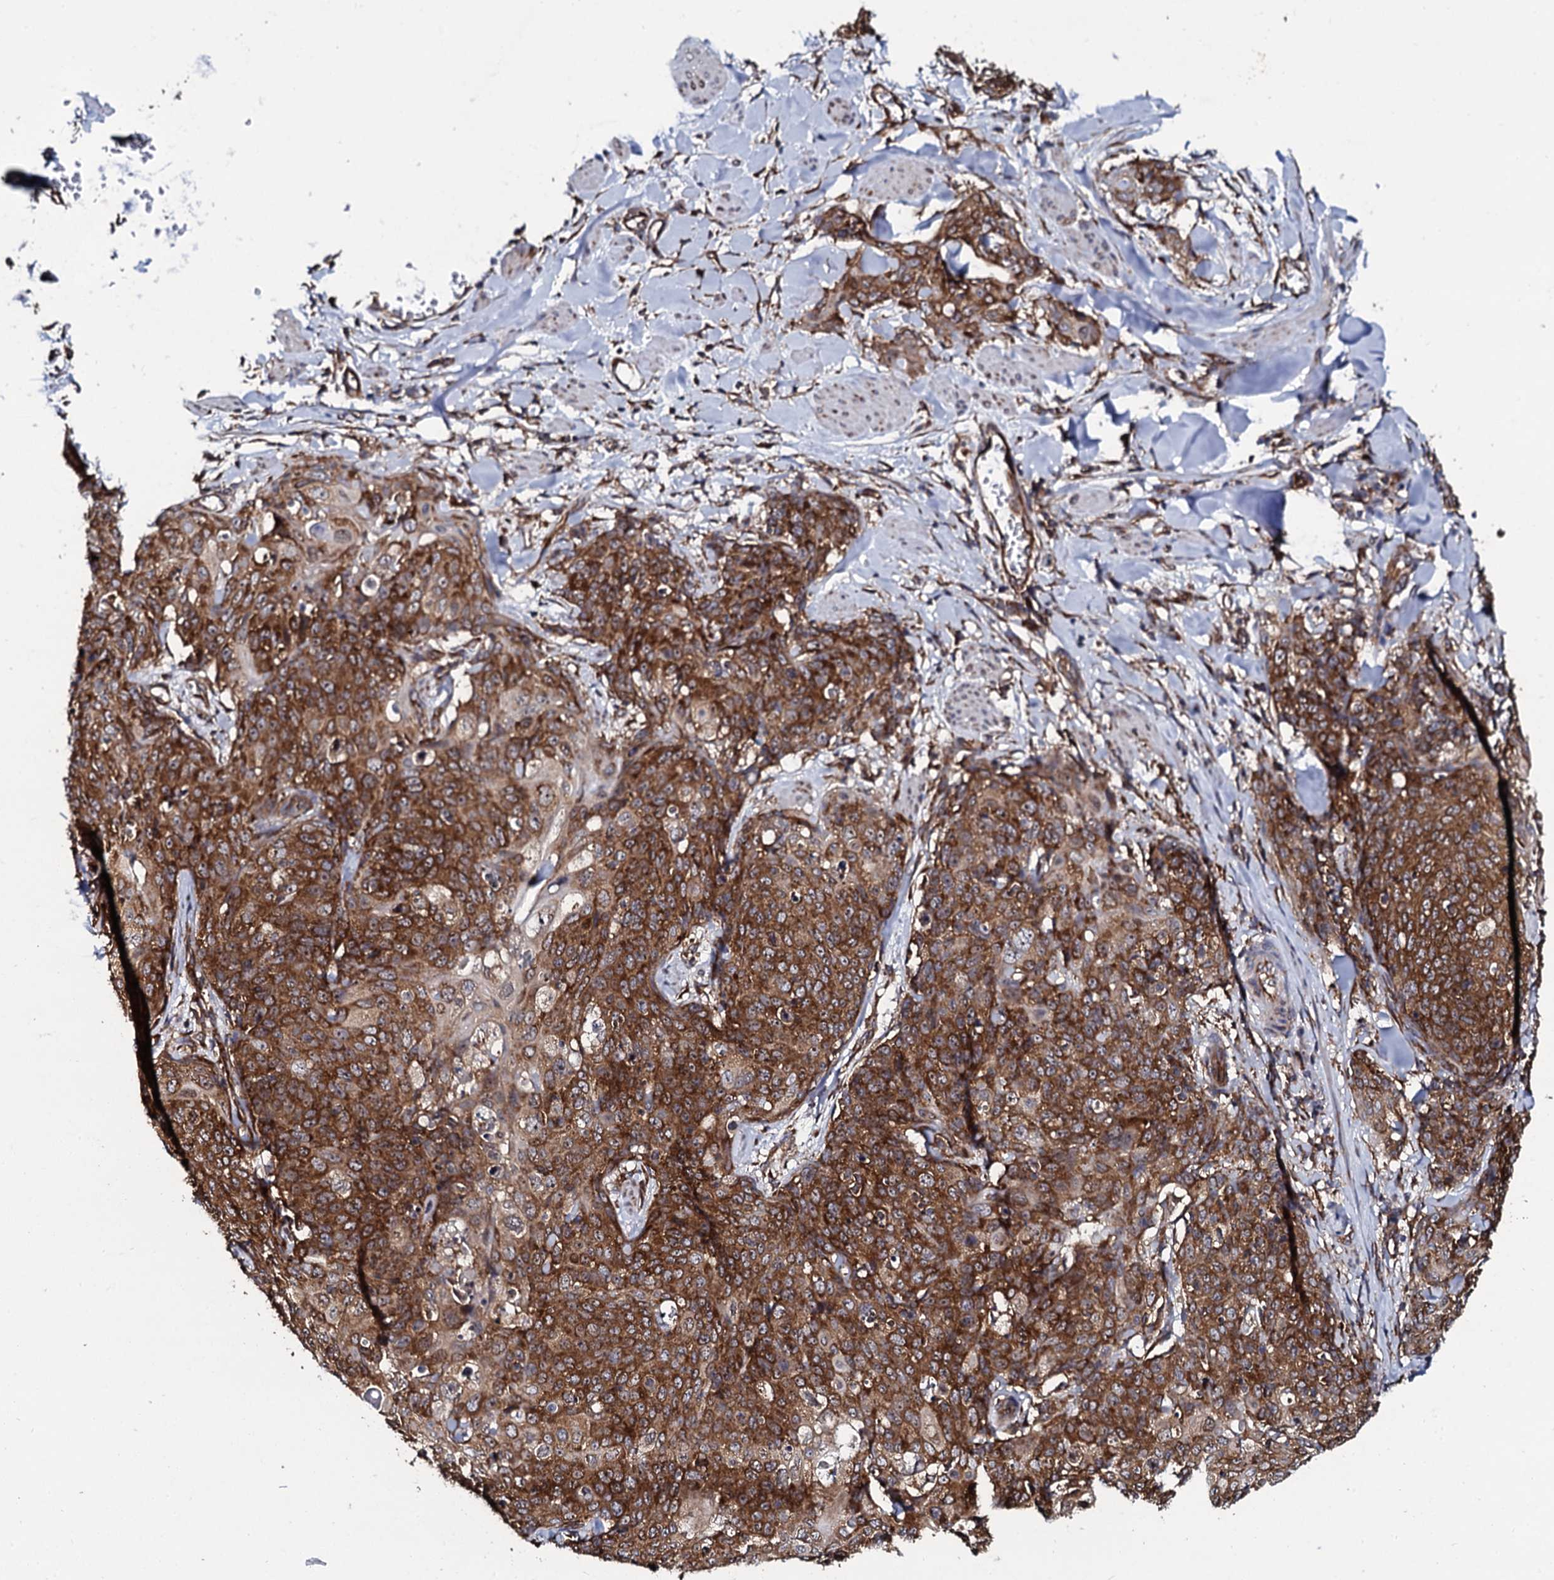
{"staining": {"intensity": "strong", "quantity": ">75%", "location": "cytoplasmic/membranous"}, "tissue": "skin cancer", "cell_type": "Tumor cells", "image_type": "cancer", "snomed": [{"axis": "morphology", "description": "Squamous cell carcinoma, NOS"}, {"axis": "topography", "description": "Skin"}, {"axis": "topography", "description": "Vulva"}], "caption": "Immunohistochemistry histopathology image of neoplastic tissue: human skin cancer stained using IHC demonstrates high levels of strong protein expression localized specifically in the cytoplasmic/membranous of tumor cells, appearing as a cytoplasmic/membranous brown color.", "gene": "SPTY2D1", "patient": {"sex": "female", "age": 85}}